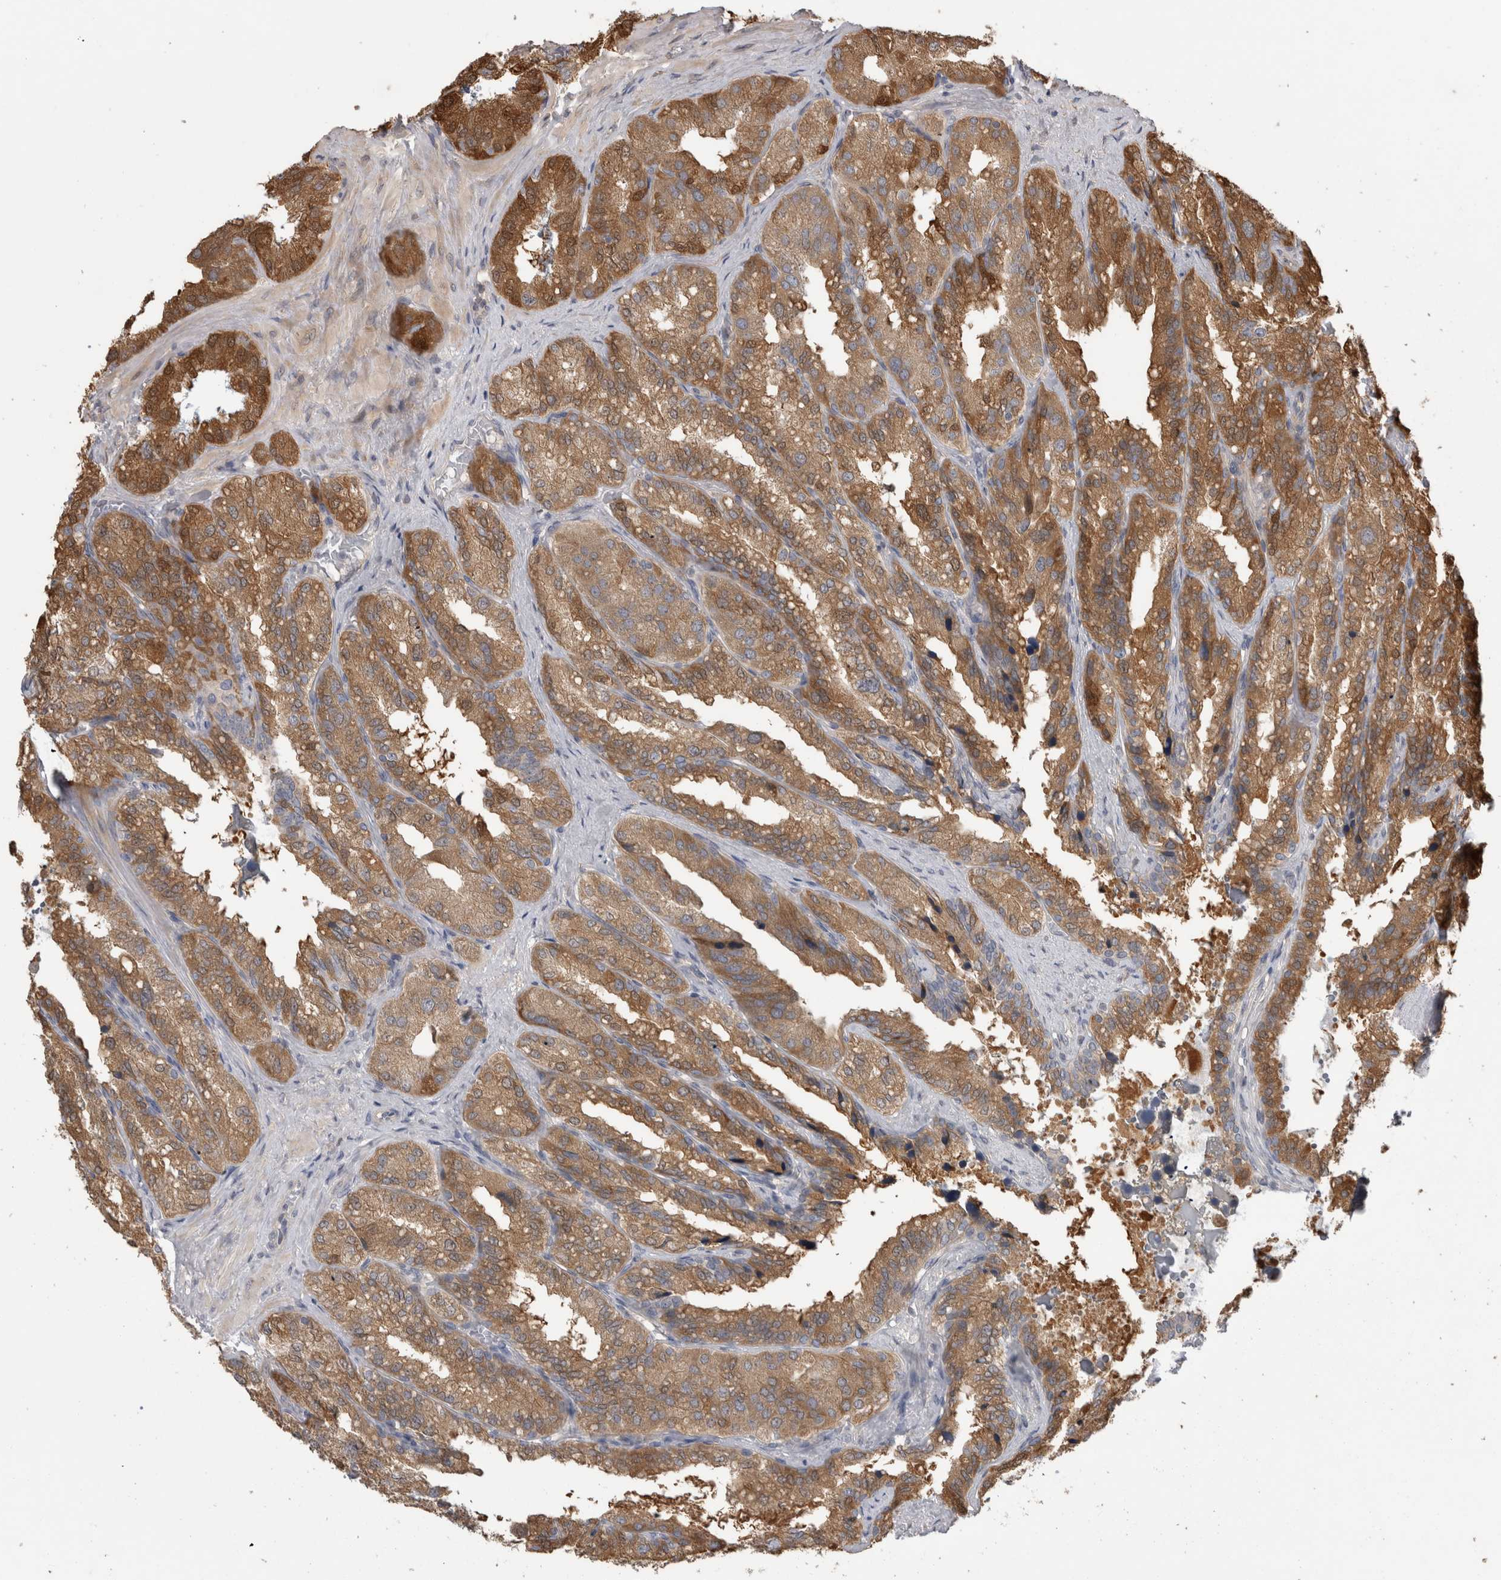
{"staining": {"intensity": "moderate", "quantity": ">75%", "location": "cytoplasmic/membranous"}, "tissue": "seminal vesicle", "cell_type": "Glandular cells", "image_type": "normal", "snomed": [{"axis": "morphology", "description": "Normal tissue, NOS"}, {"axis": "topography", "description": "Prostate"}, {"axis": "topography", "description": "Seminal veicle"}], "caption": "Immunohistochemistry (IHC) micrograph of benign seminal vesicle: human seminal vesicle stained using immunohistochemistry (IHC) shows medium levels of moderate protein expression localized specifically in the cytoplasmic/membranous of glandular cells, appearing as a cytoplasmic/membranous brown color.", "gene": "TBCE", "patient": {"sex": "male", "age": 51}}